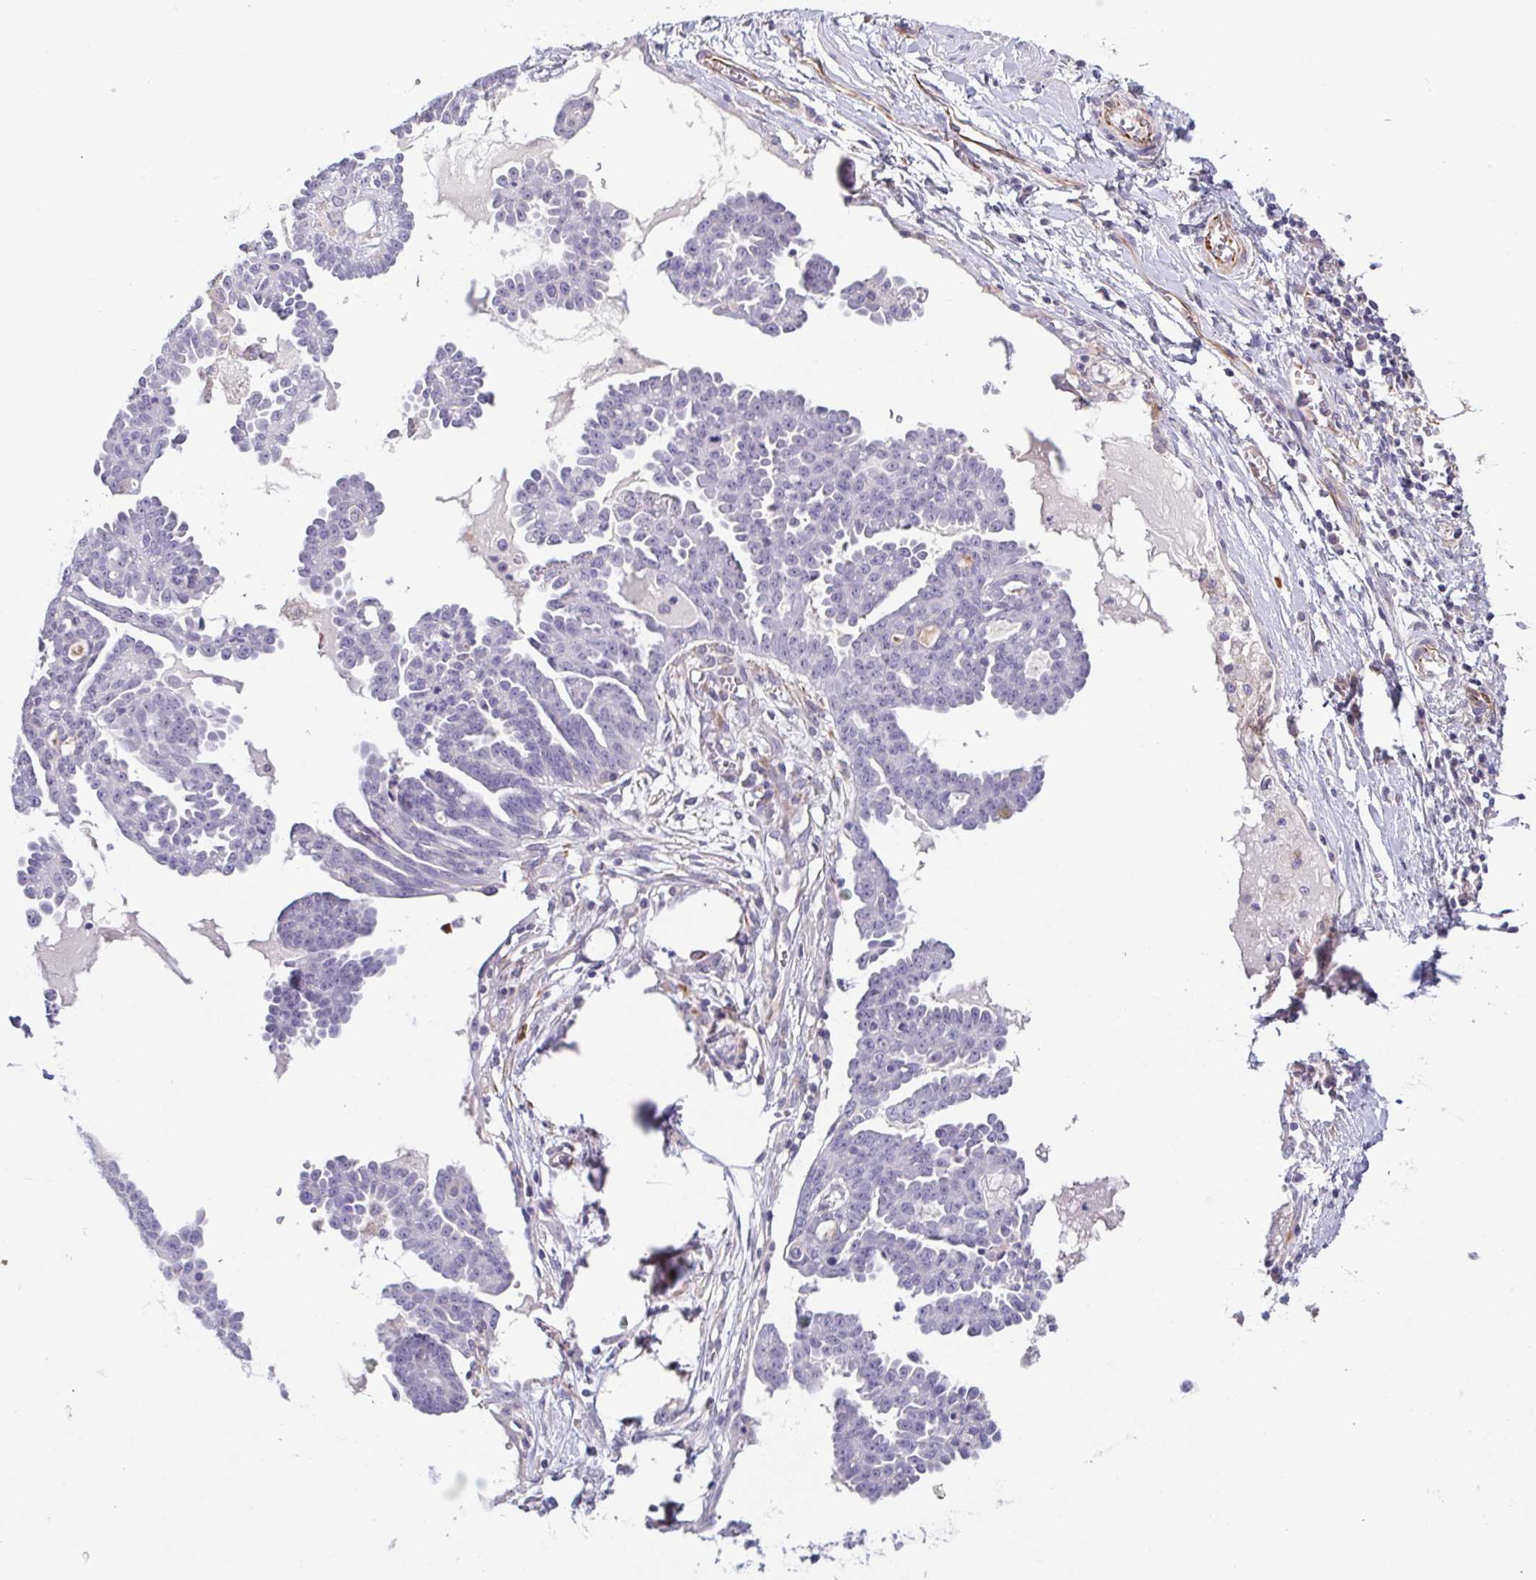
{"staining": {"intensity": "negative", "quantity": "none", "location": "none"}, "tissue": "ovarian cancer", "cell_type": "Tumor cells", "image_type": "cancer", "snomed": [{"axis": "morphology", "description": "Cystadenocarcinoma, serous, NOS"}, {"axis": "topography", "description": "Ovary"}], "caption": "Ovarian cancer (serous cystadenocarcinoma) was stained to show a protein in brown. There is no significant expression in tumor cells.", "gene": "COL17A1", "patient": {"sex": "female", "age": 71}}